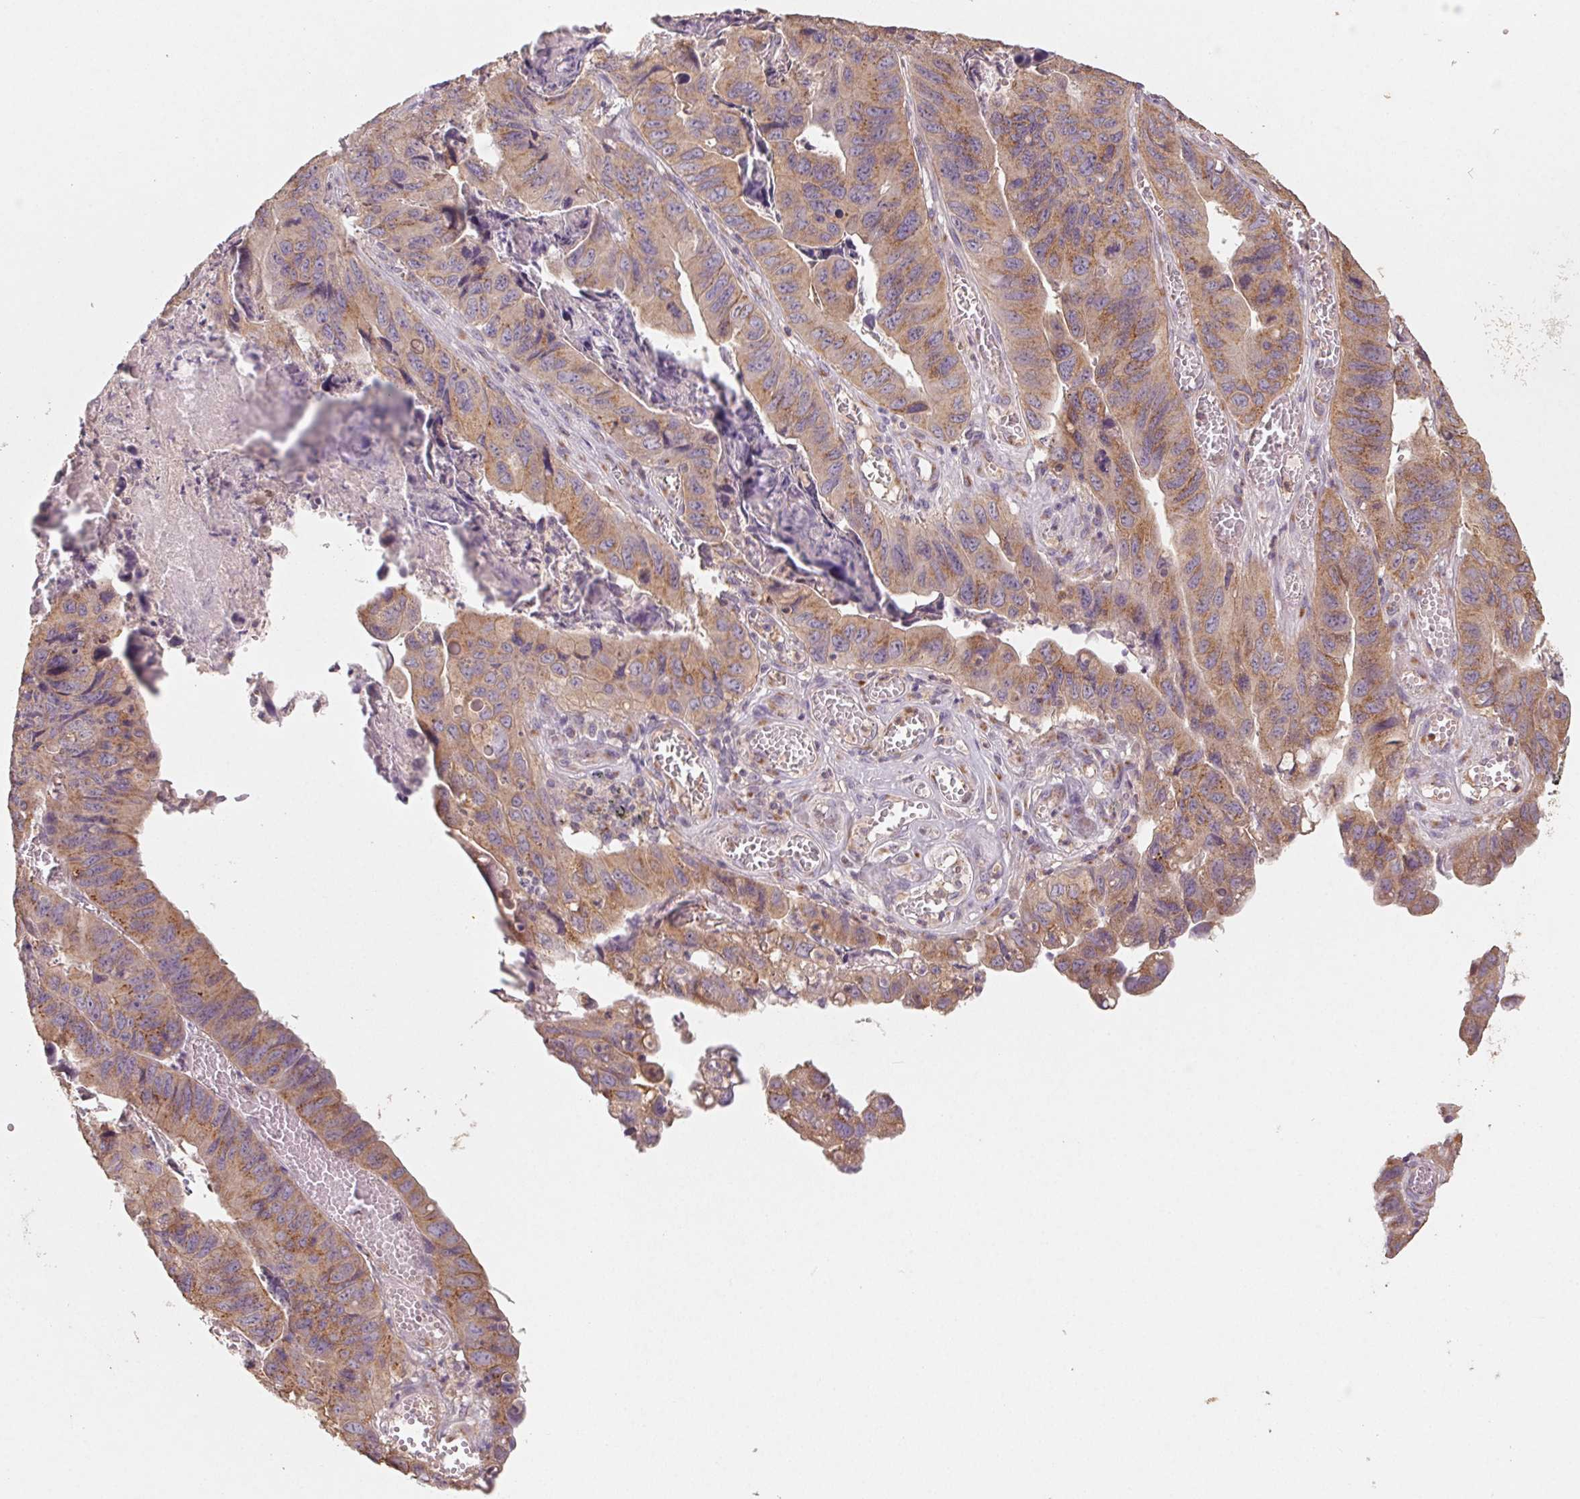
{"staining": {"intensity": "moderate", "quantity": ">75%", "location": "cytoplasmic/membranous"}, "tissue": "stomach cancer", "cell_type": "Tumor cells", "image_type": "cancer", "snomed": [{"axis": "morphology", "description": "Adenocarcinoma, NOS"}, {"axis": "topography", "description": "Stomach, lower"}], "caption": "Stomach adenocarcinoma was stained to show a protein in brown. There is medium levels of moderate cytoplasmic/membranous expression in about >75% of tumor cells. Immunohistochemistry stains the protein in brown and the nuclei are stained blue.", "gene": "AP1S1", "patient": {"sex": "male", "age": 77}}